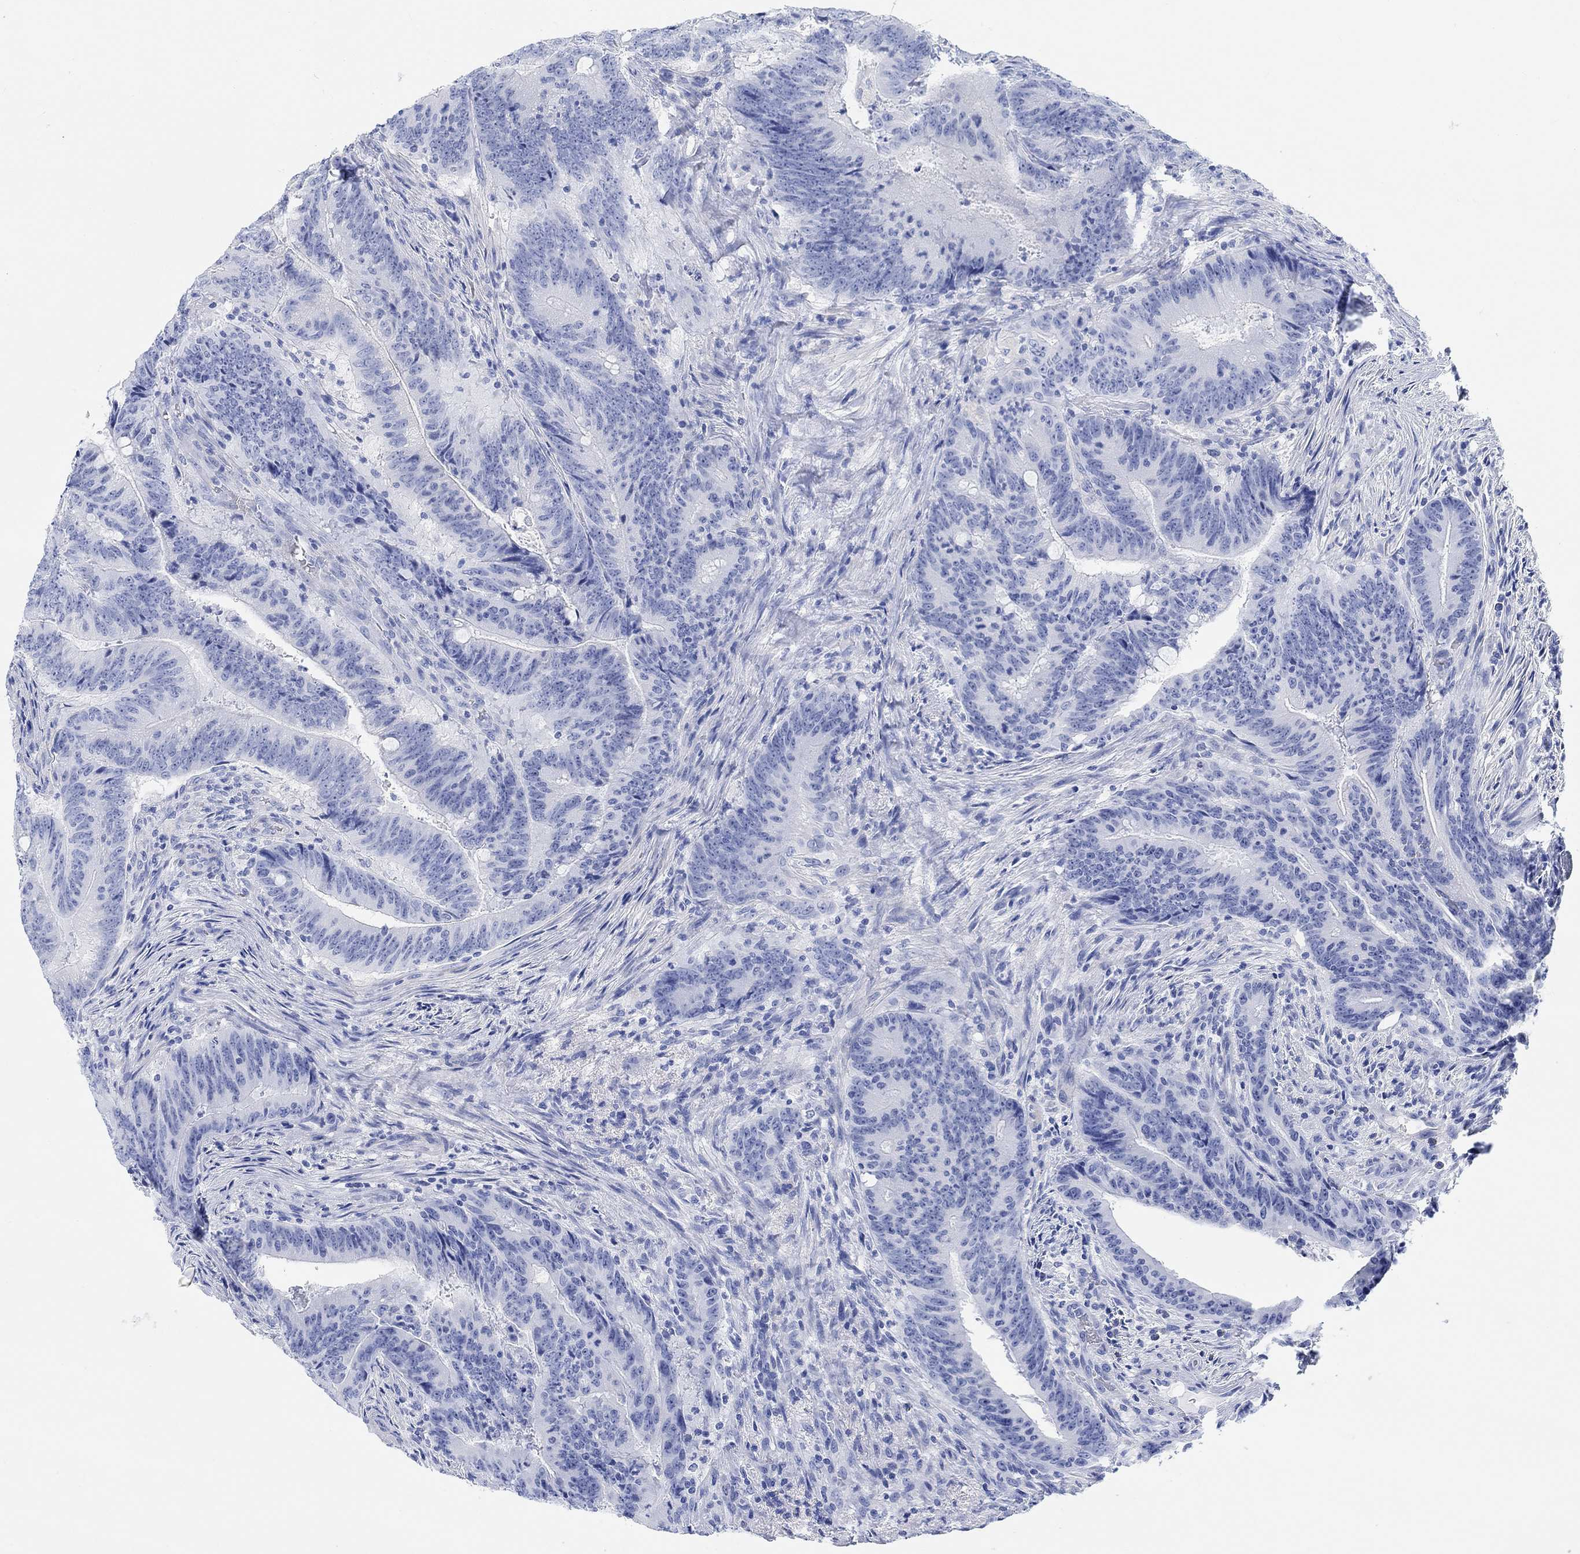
{"staining": {"intensity": "negative", "quantity": "none", "location": "none"}, "tissue": "colorectal cancer", "cell_type": "Tumor cells", "image_type": "cancer", "snomed": [{"axis": "morphology", "description": "Adenocarcinoma, NOS"}, {"axis": "topography", "description": "Colon"}], "caption": "Immunohistochemical staining of human adenocarcinoma (colorectal) displays no significant staining in tumor cells.", "gene": "ANKRD33", "patient": {"sex": "female", "age": 87}}